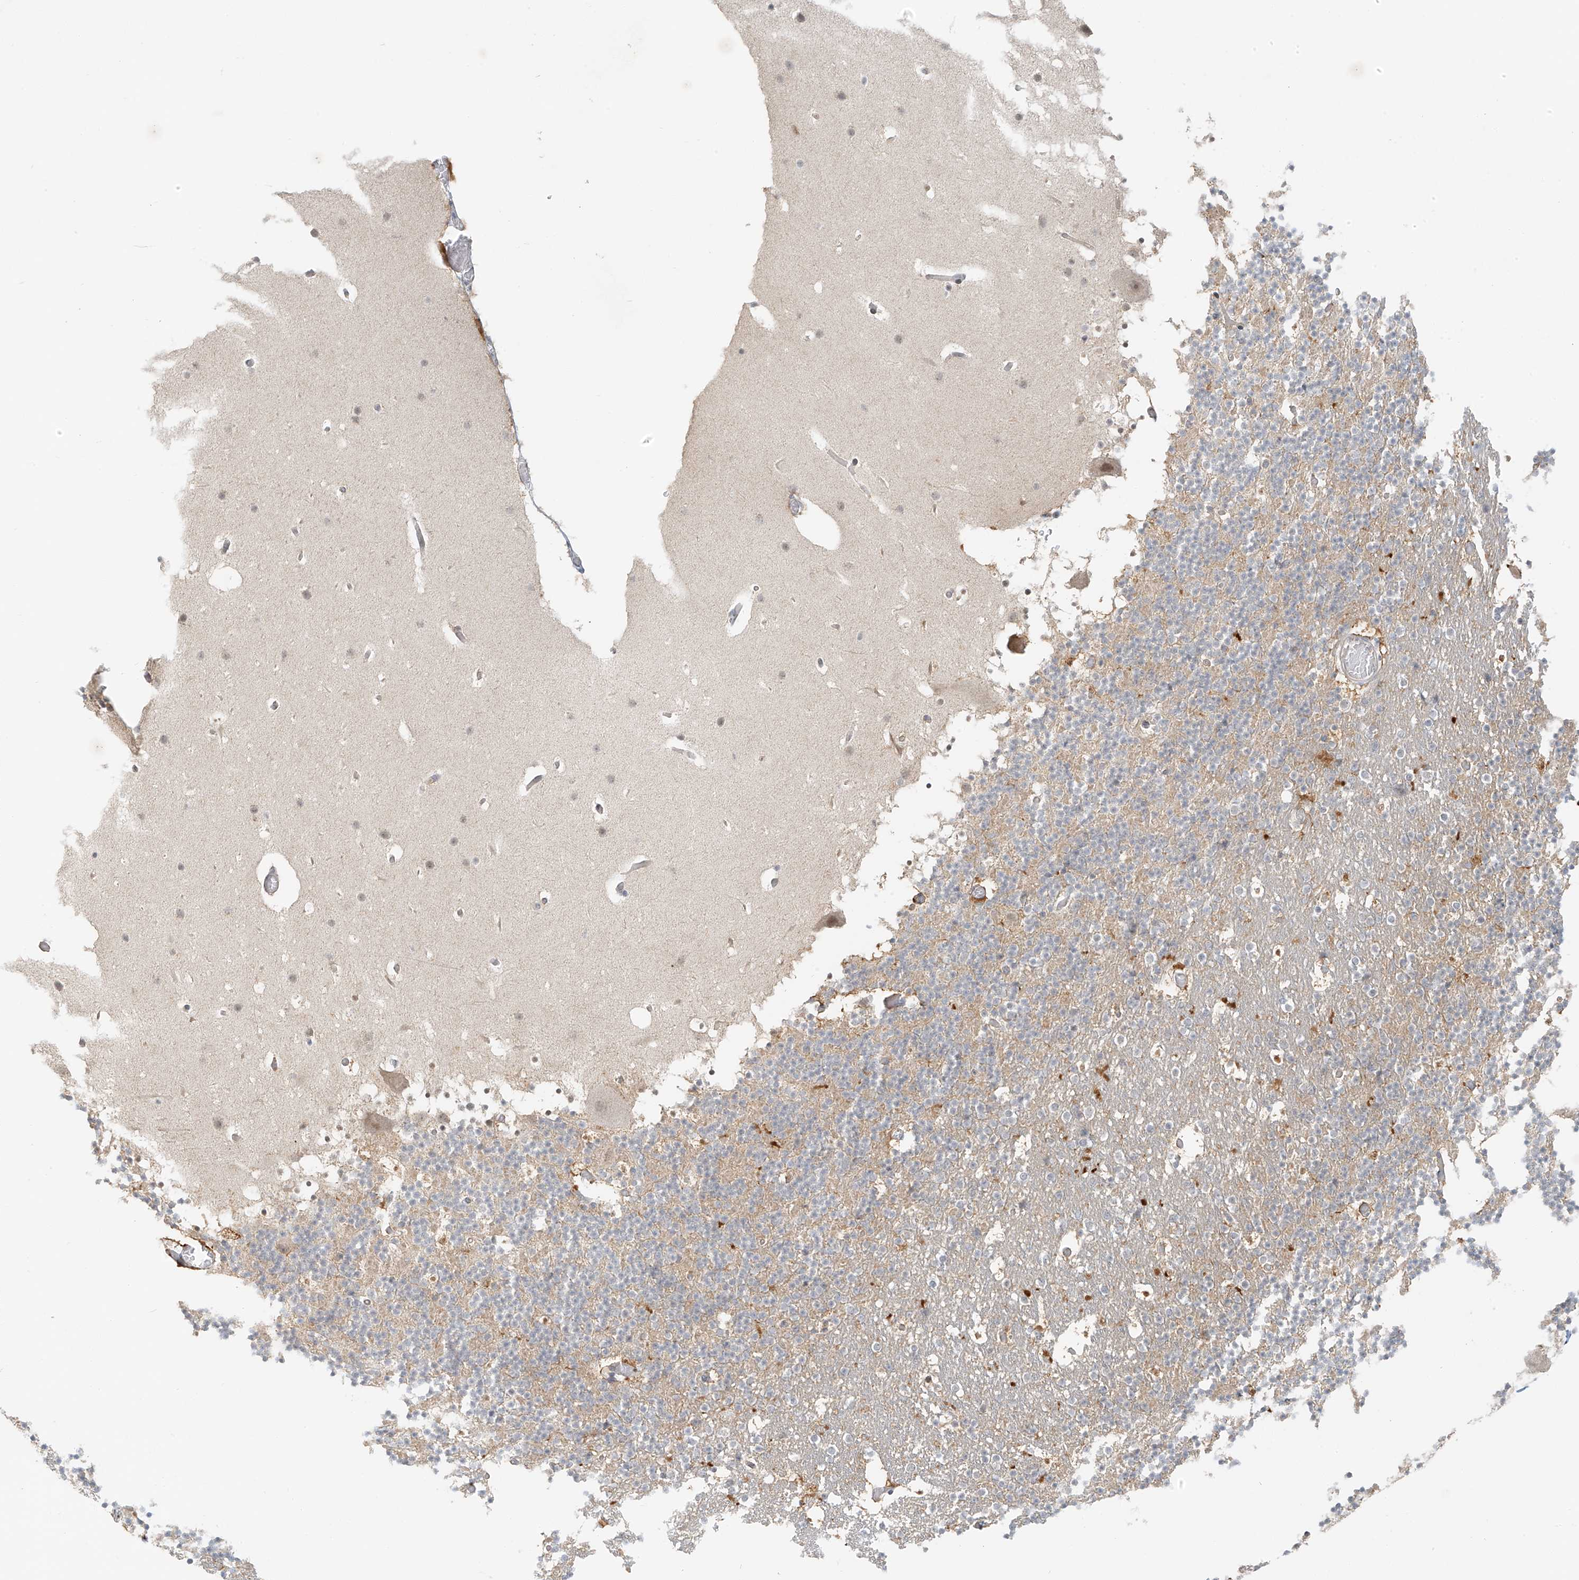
{"staining": {"intensity": "weak", "quantity": "25%-75%", "location": "cytoplasmic/membranous"}, "tissue": "cerebellum", "cell_type": "Cells in granular layer", "image_type": "normal", "snomed": [{"axis": "morphology", "description": "Normal tissue, NOS"}, {"axis": "topography", "description": "Cerebellum"}], "caption": "DAB (3,3'-diaminobenzidine) immunohistochemical staining of normal human cerebellum demonstrates weak cytoplasmic/membranous protein expression in approximately 25%-75% of cells in granular layer.", "gene": "MIPEP", "patient": {"sex": "male", "age": 57}}